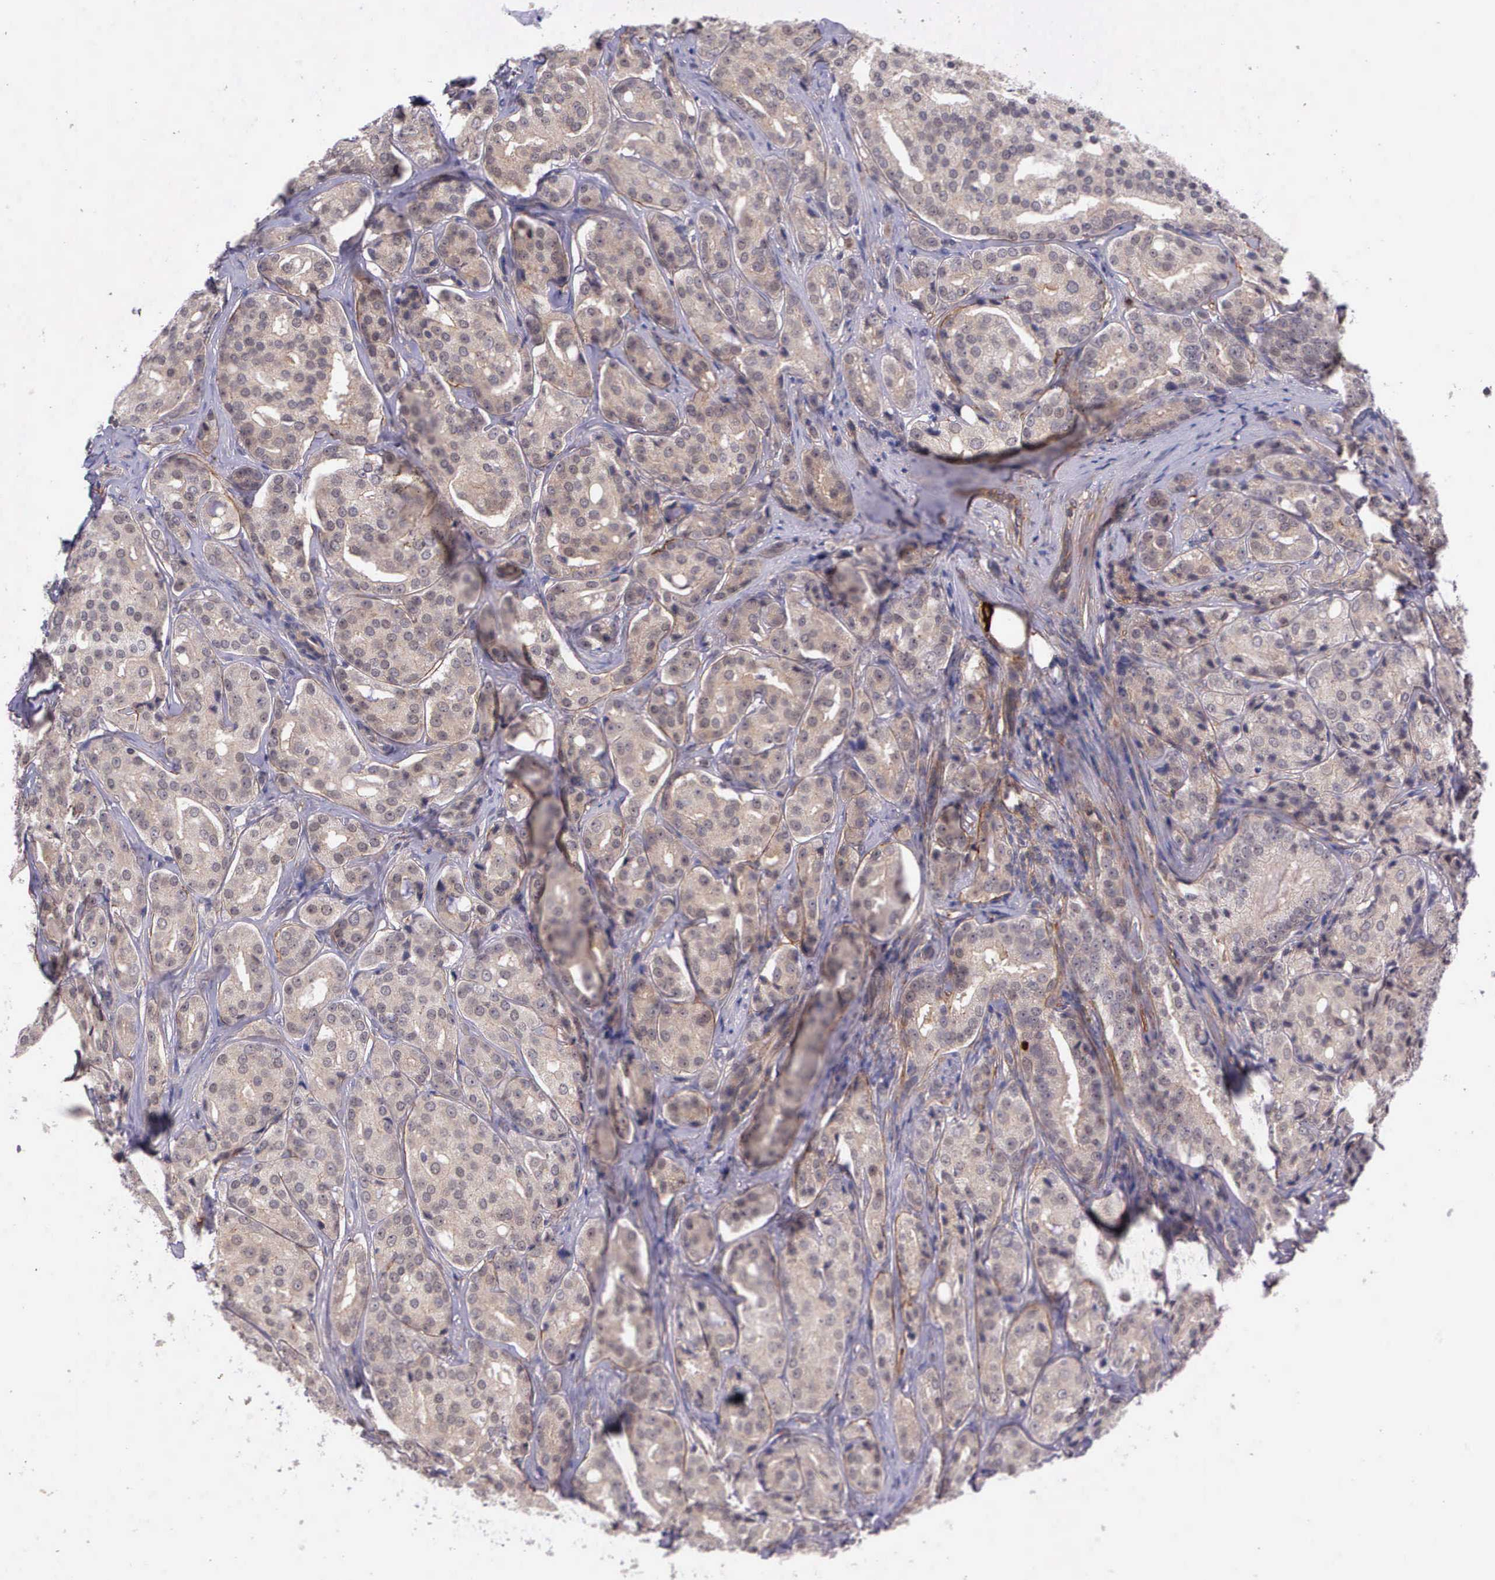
{"staining": {"intensity": "weak", "quantity": "<25%", "location": "cytoplasmic/membranous"}, "tissue": "prostate cancer", "cell_type": "Tumor cells", "image_type": "cancer", "snomed": [{"axis": "morphology", "description": "Adenocarcinoma, High grade"}, {"axis": "topography", "description": "Prostate"}], "caption": "The micrograph shows no staining of tumor cells in prostate cancer.", "gene": "PRICKLE3", "patient": {"sex": "male", "age": 64}}